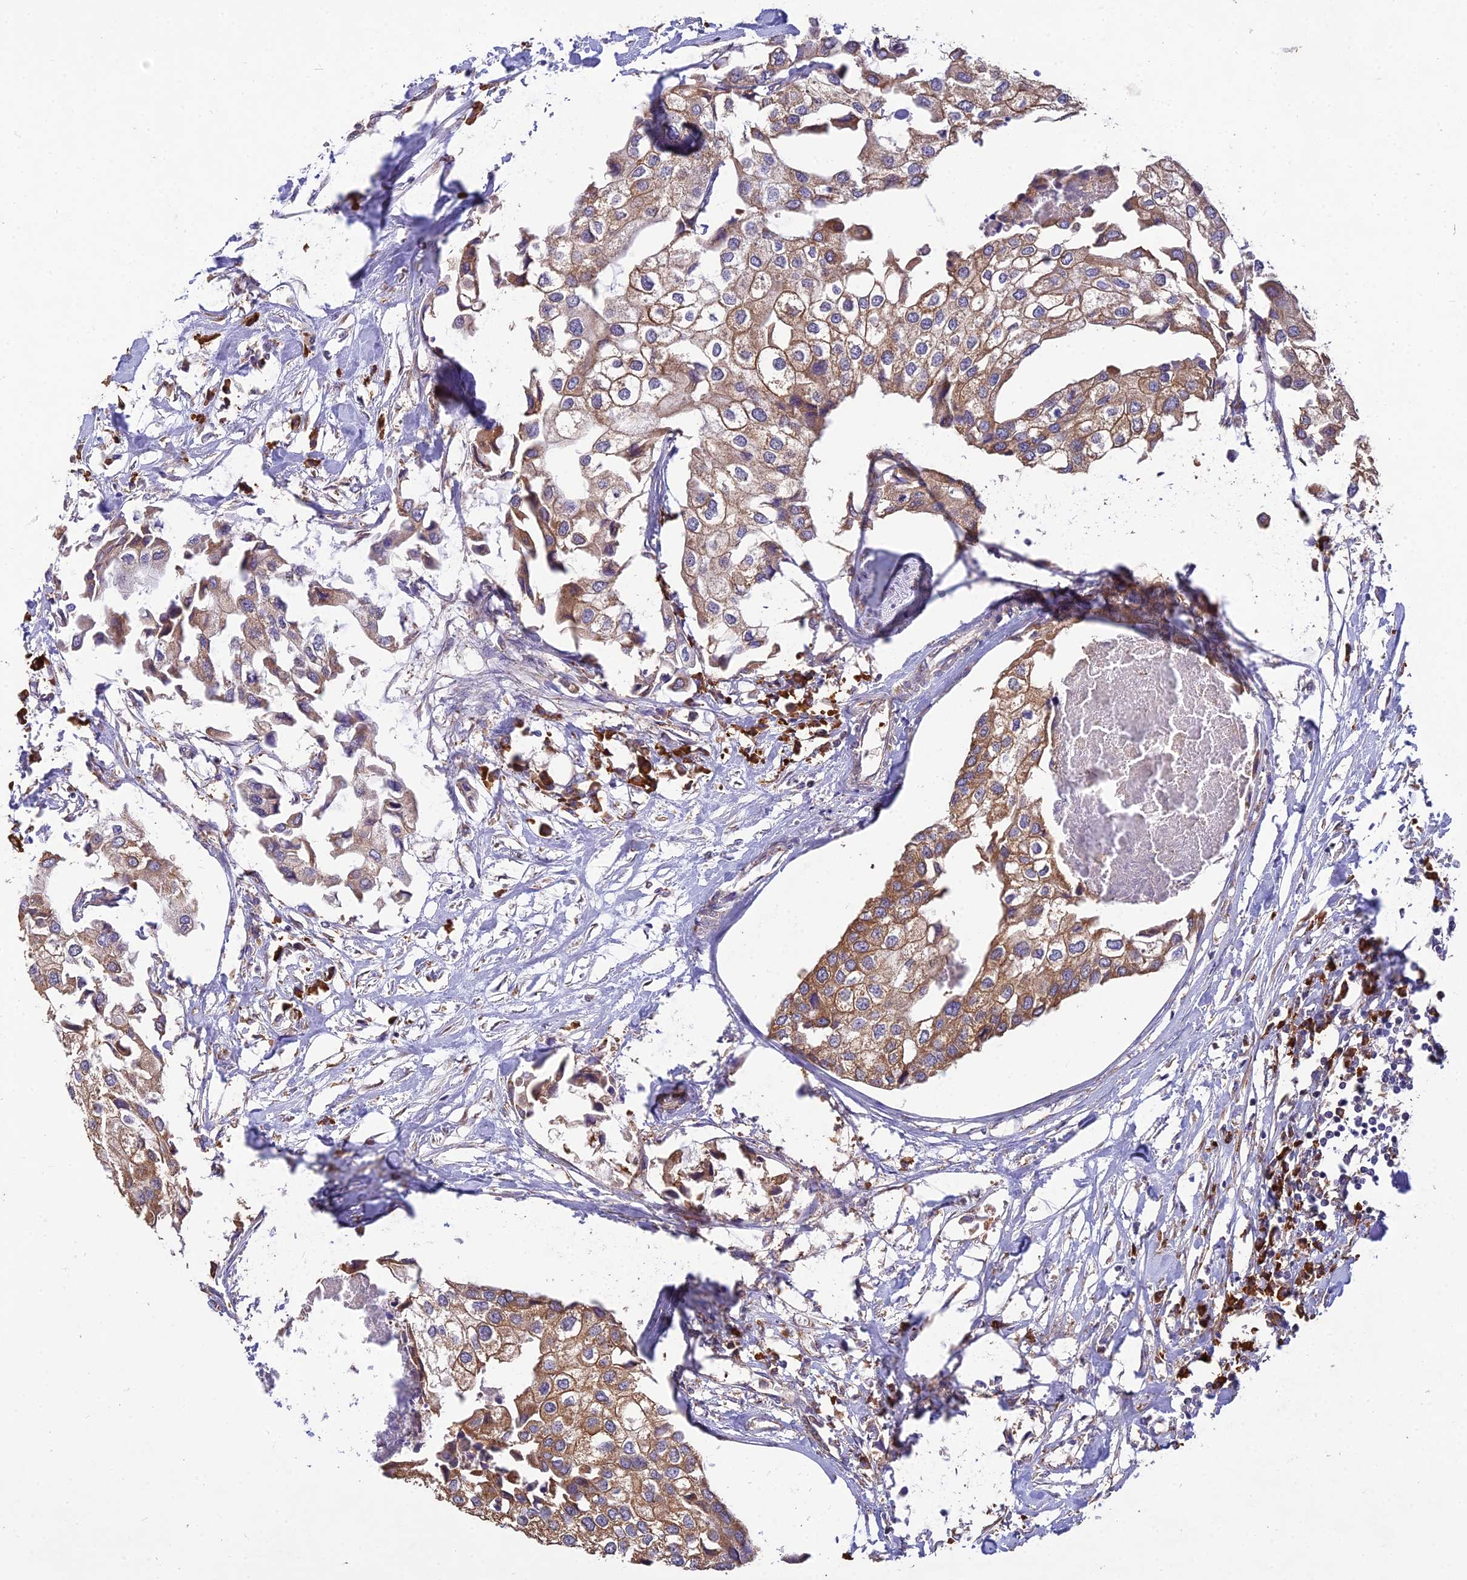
{"staining": {"intensity": "moderate", "quantity": ">75%", "location": "cytoplasmic/membranous"}, "tissue": "urothelial cancer", "cell_type": "Tumor cells", "image_type": "cancer", "snomed": [{"axis": "morphology", "description": "Urothelial carcinoma, High grade"}, {"axis": "topography", "description": "Urinary bladder"}], "caption": "High-grade urothelial carcinoma stained with a protein marker shows moderate staining in tumor cells.", "gene": "NXNL2", "patient": {"sex": "male", "age": 64}}